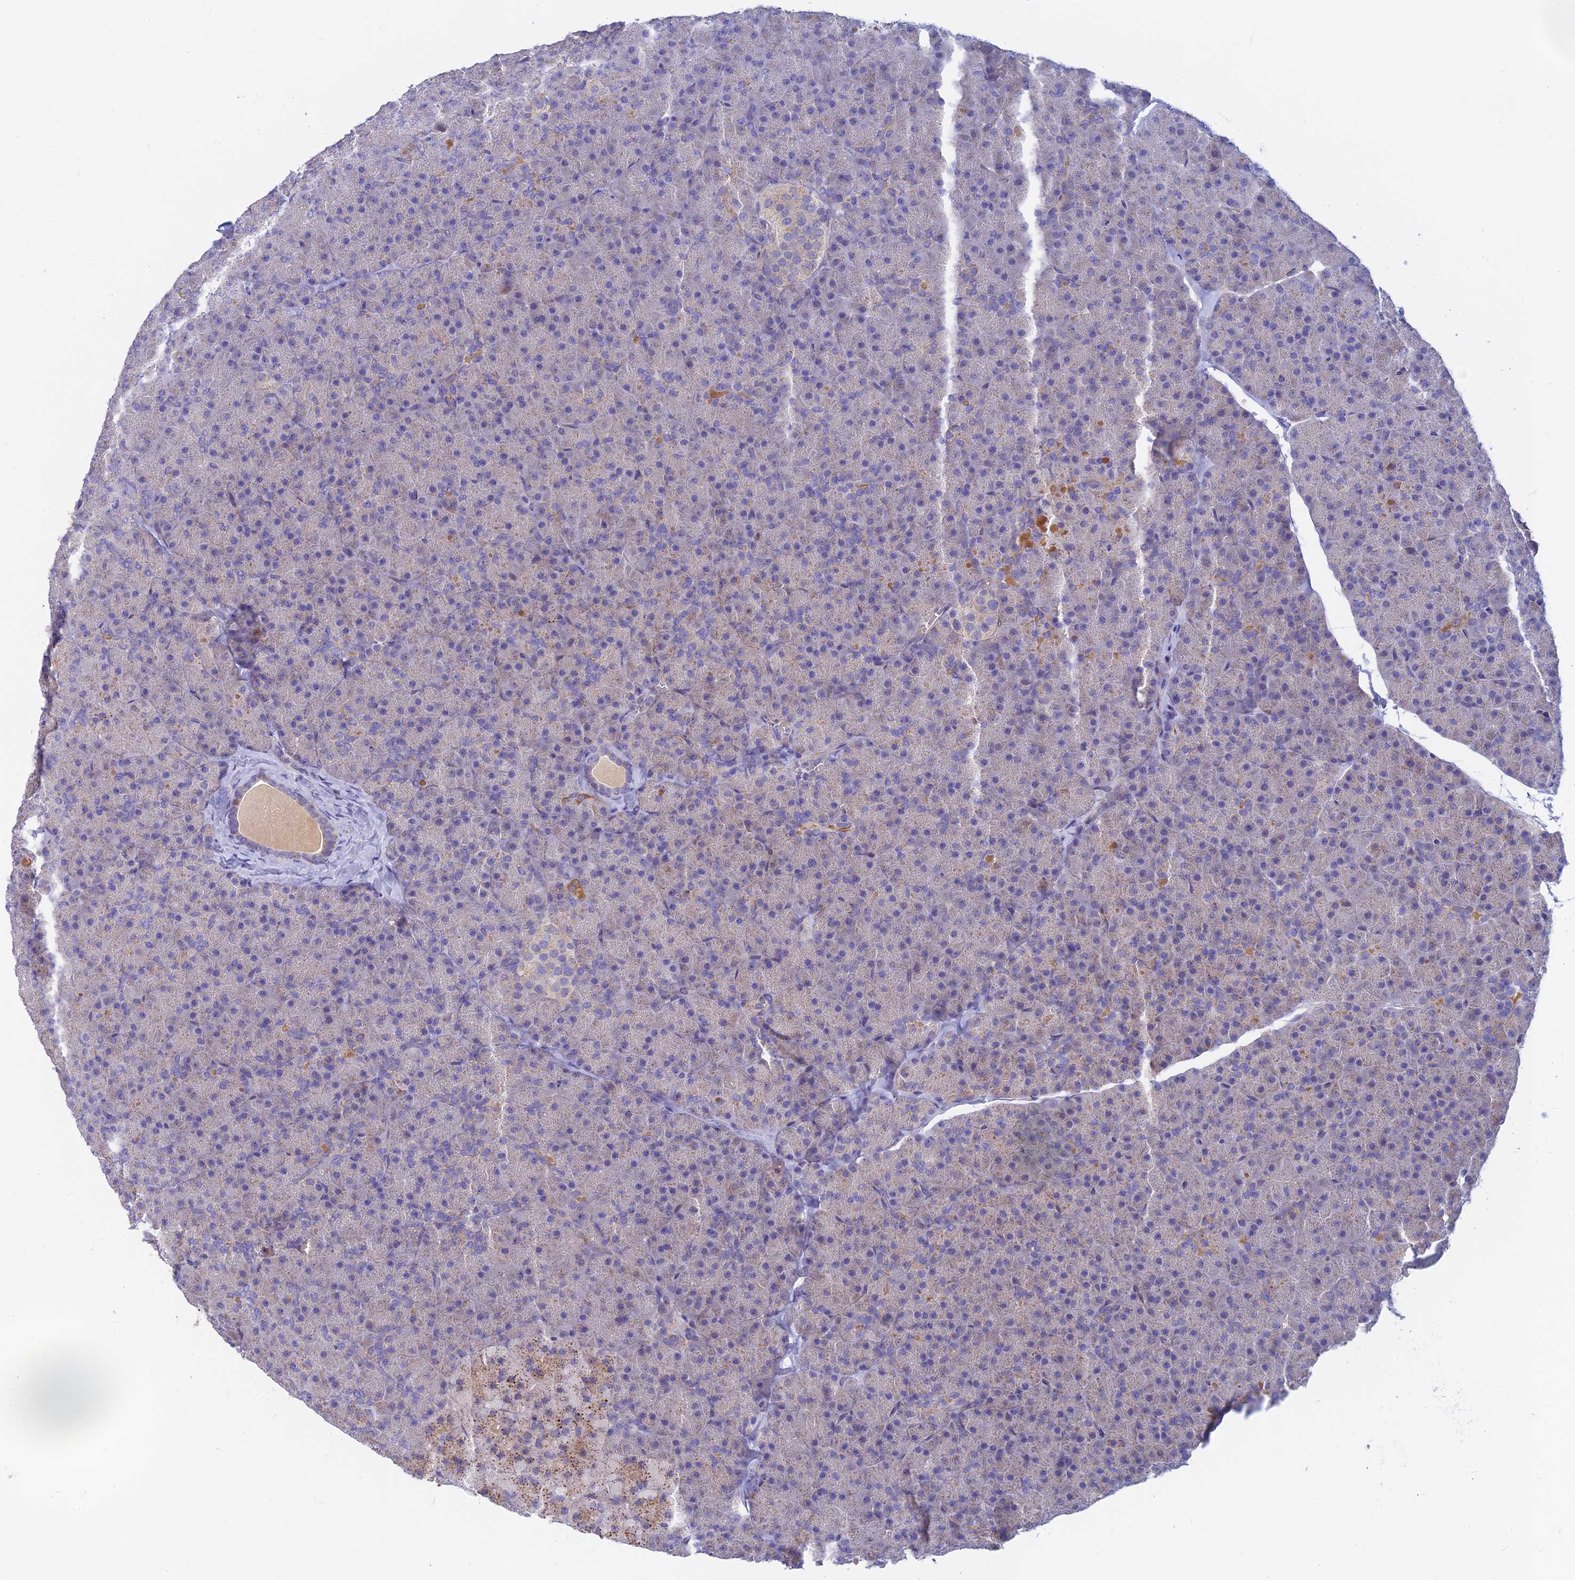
{"staining": {"intensity": "moderate", "quantity": "25%-75%", "location": "cytoplasmic/membranous"}, "tissue": "pancreas", "cell_type": "Exocrine glandular cells", "image_type": "normal", "snomed": [{"axis": "morphology", "description": "Normal tissue, NOS"}, {"axis": "topography", "description": "Pancreas"}], "caption": "Pancreas stained for a protein shows moderate cytoplasmic/membranous positivity in exocrine glandular cells.", "gene": "CACNA1B", "patient": {"sex": "male", "age": 36}}